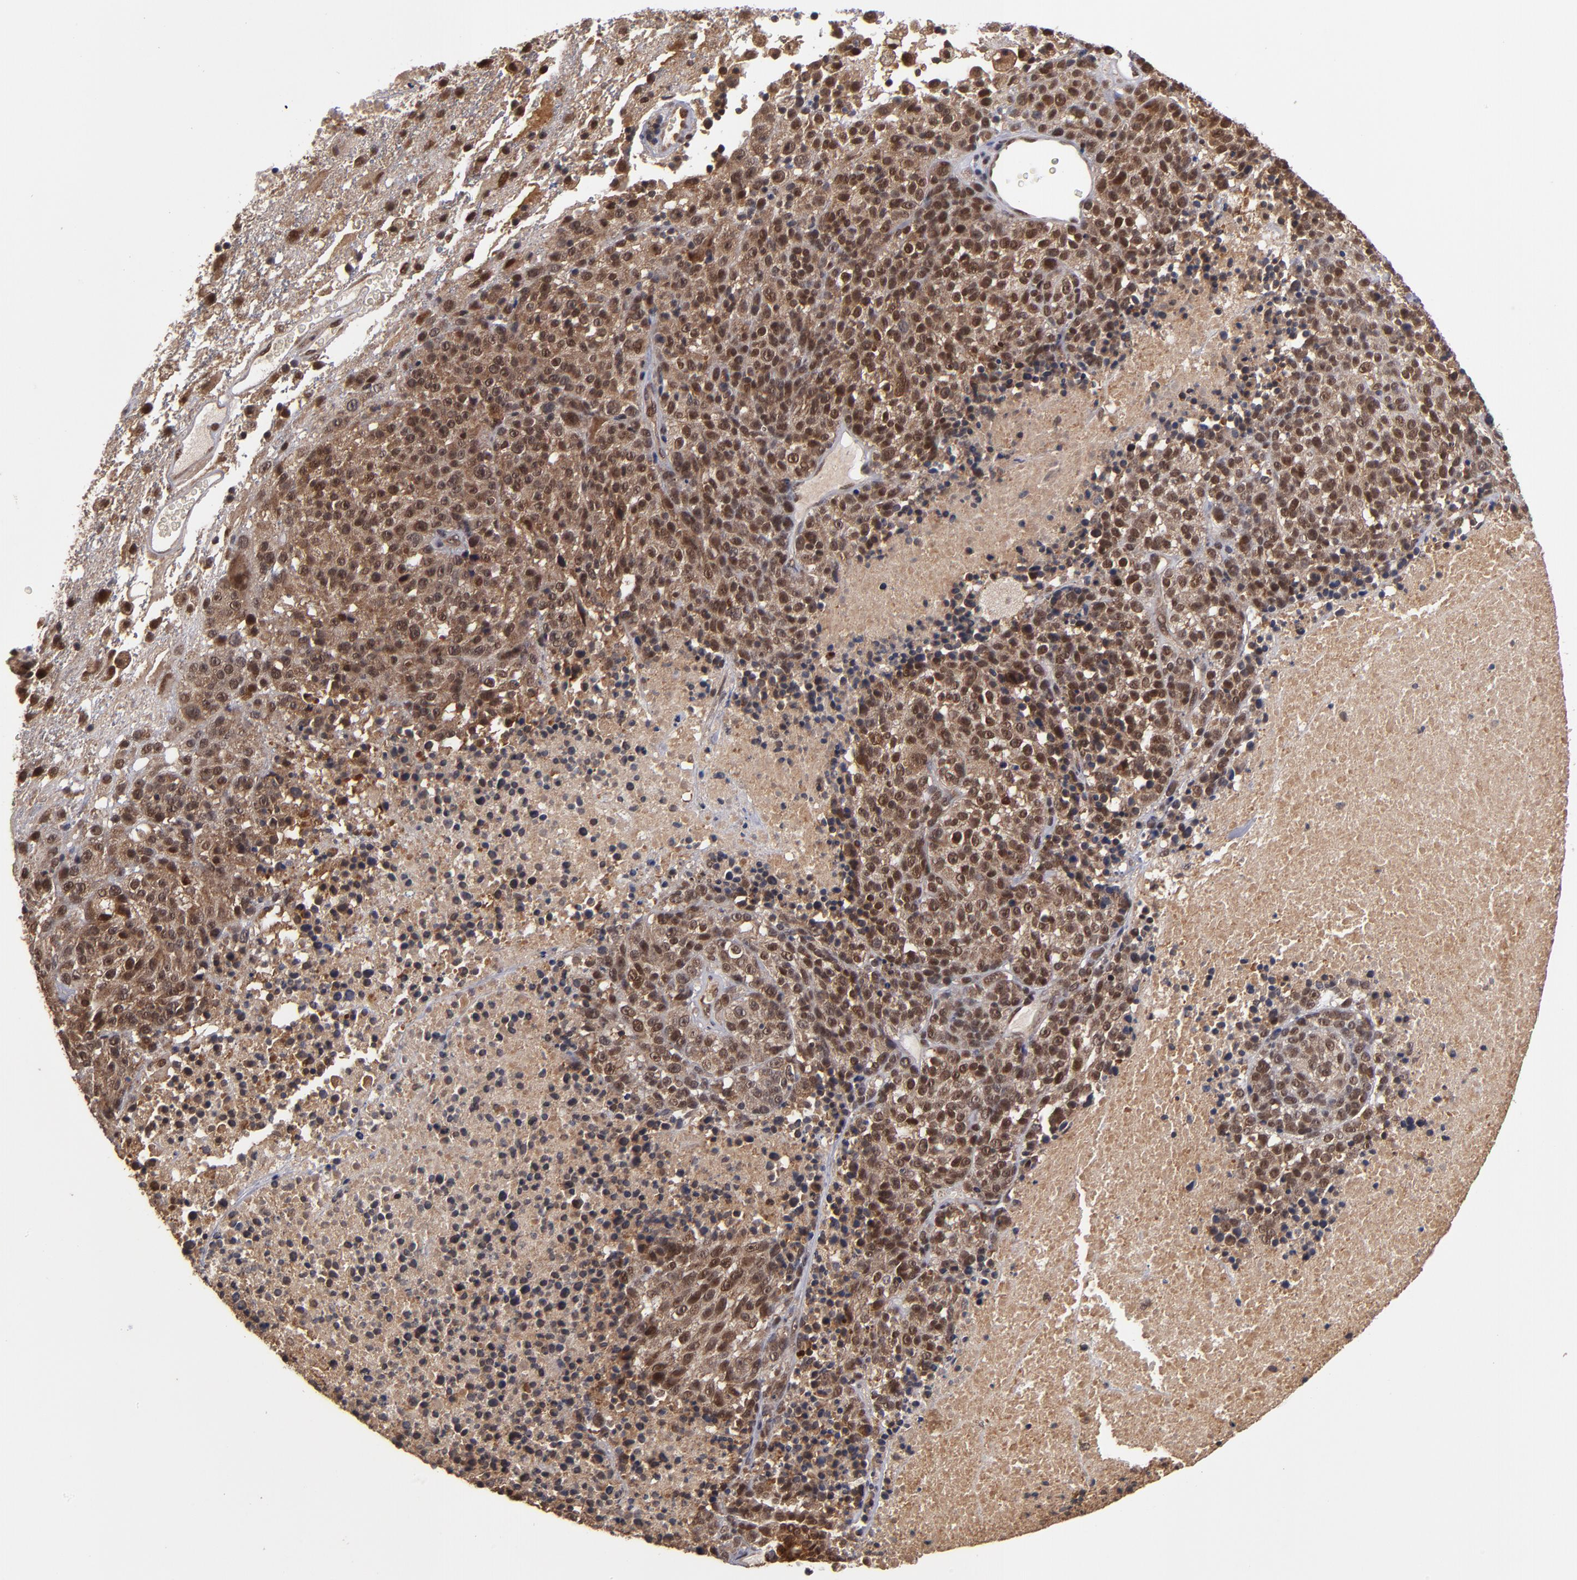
{"staining": {"intensity": "moderate", "quantity": ">75%", "location": "cytoplasmic/membranous,nuclear"}, "tissue": "melanoma", "cell_type": "Tumor cells", "image_type": "cancer", "snomed": [{"axis": "morphology", "description": "Malignant melanoma, Metastatic site"}, {"axis": "topography", "description": "Cerebral cortex"}], "caption": "Immunohistochemistry (IHC) image of human malignant melanoma (metastatic site) stained for a protein (brown), which demonstrates medium levels of moderate cytoplasmic/membranous and nuclear staining in approximately >75% of tumor cells.", "gene": "CUL5", "patient": {"sex": "female", "age": 52}}